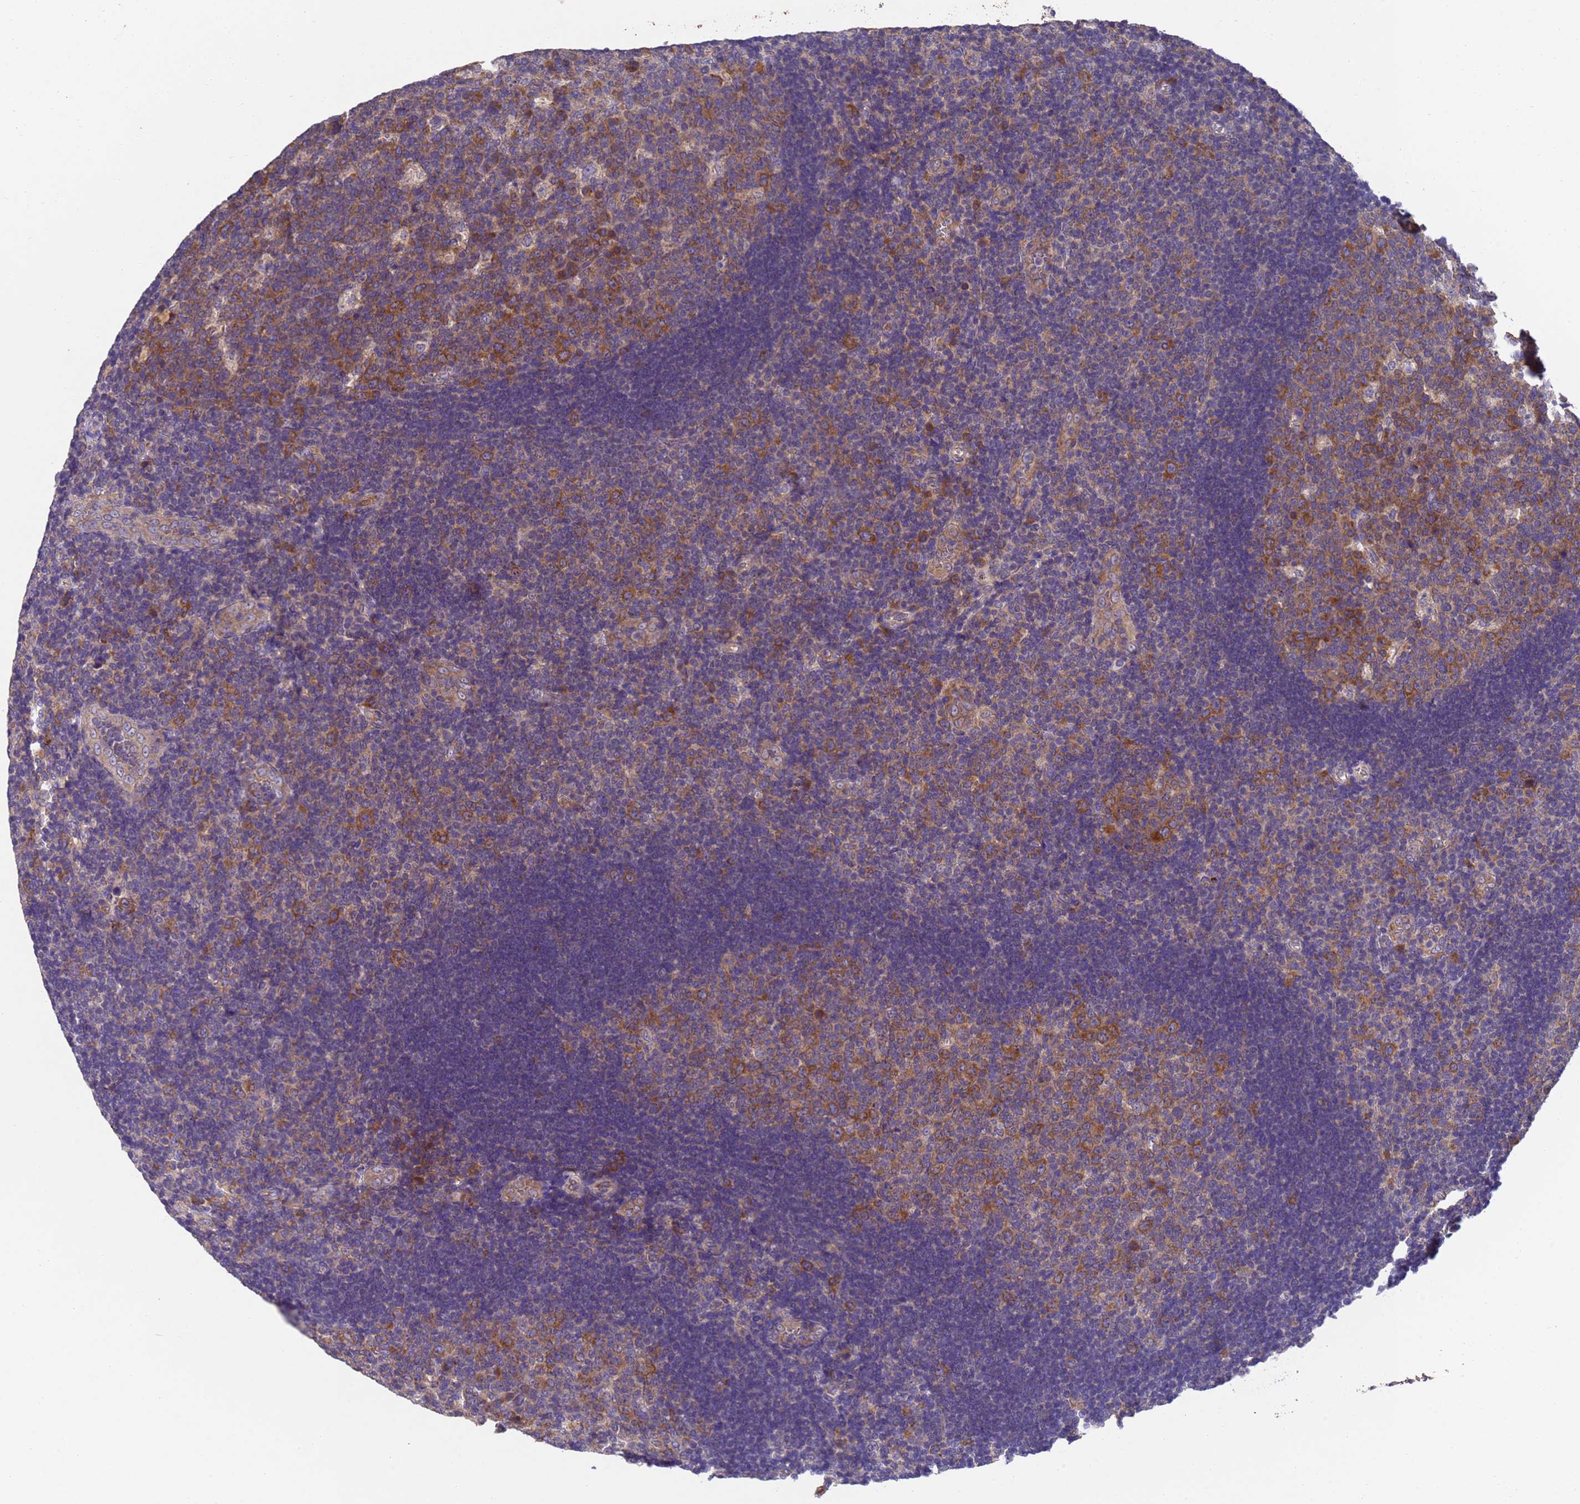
{"staining": {"intensity": "moderate", "quantity": "25%-75%", "location": "cytoplasmic/membranous"}, "tissue": "tonsil", "cell_type": "Germinal center cells", "image_type": "normal", "snomed": [{"axis": "morphology", "description": "Normal tissue, NOS"}, {"axis": "topography", "description": "Tonsil"}], "caption": "This is an image of immunohistochemistry staining of unremarkable tonsil, which shows moderate positivity in the cytoplasmic/membranous of germinal center cells.", "gene": "DCAF12L1", "patient": {"sex": "male", "age": 17}}